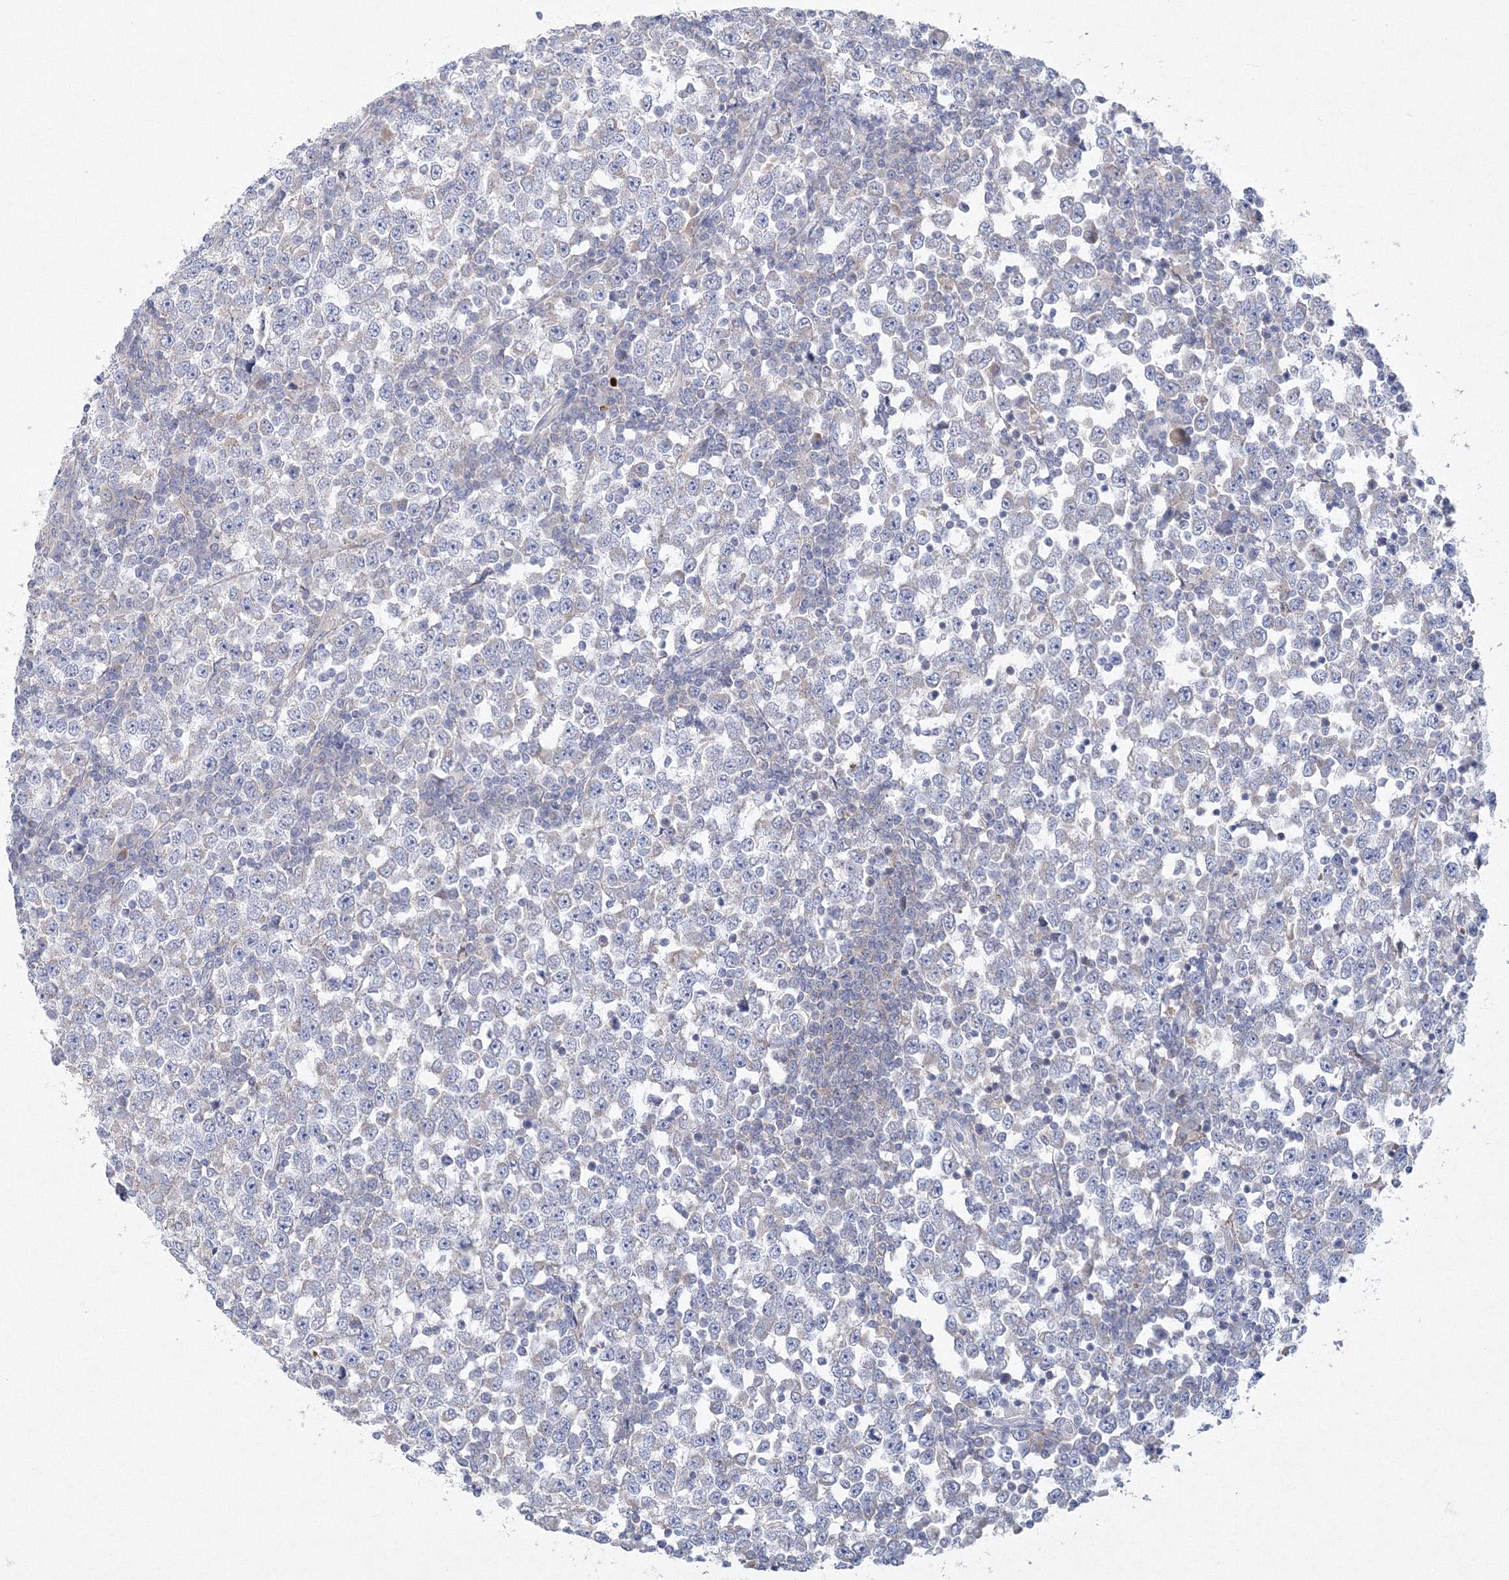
{"staining": {"intensity": "negative", "quantity": "none", "location": "none"}, "tissue": "testis cancer", "cell_type": "Tumor cells", "image_type": "cancer", "snomed": [{"axis": "morphology", "description": "Seminoma, NOS"}, {"axis": "topography", "description": "Testis"}], "caption": "IHC of testis cancer shows no expression in tumor cells.", "gene": "NIPAL1", "patient": {"sex": "male", "age": 65}}